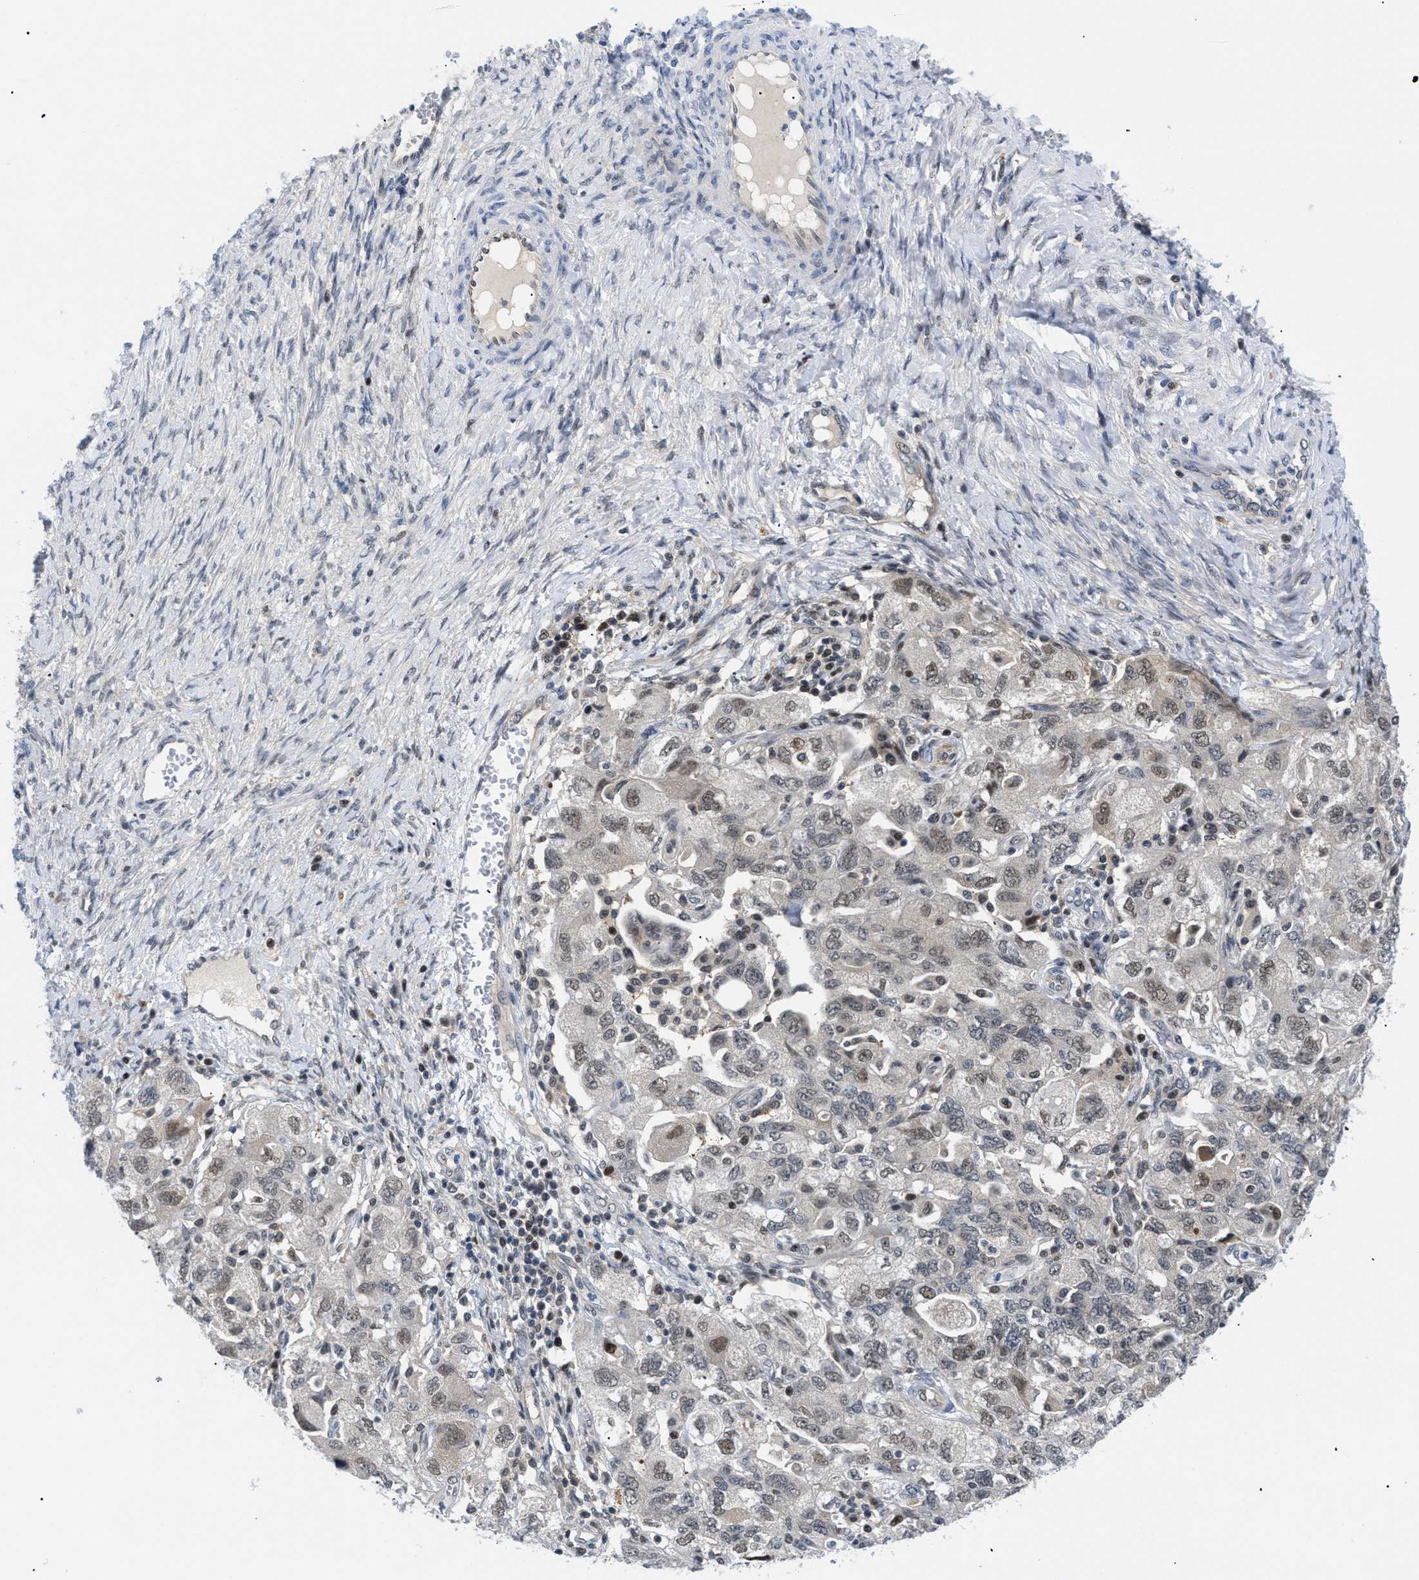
{"staining": {"intensity": "weak", "quantity": "25%-75%", "location": "nuclear"}, "tissue": "ovarian cancer", "cell_type": "Tumor cells", "image_type": "cancer", "snomed": [{"axis": "morphology", "description": "Carcinoma, NOS"}, {"axis": "morphology", "description": "Cystadenocarcinoma, serous, NOS"}, {"axis": "topography", "description": "Ovary"}], "caption": "High-magnification brightfield microscopy of ovarian carcinoma stained with DAB (3,3'-diaminobenzidine) (brown) and counterstained with hematoxylin (blue). tumor cells exhibit weak nuclear expression is appreciated in approximately25%-75% of cells.", "gene": "SLC29A2", "patient": {"sex": "female", "age": 69}}